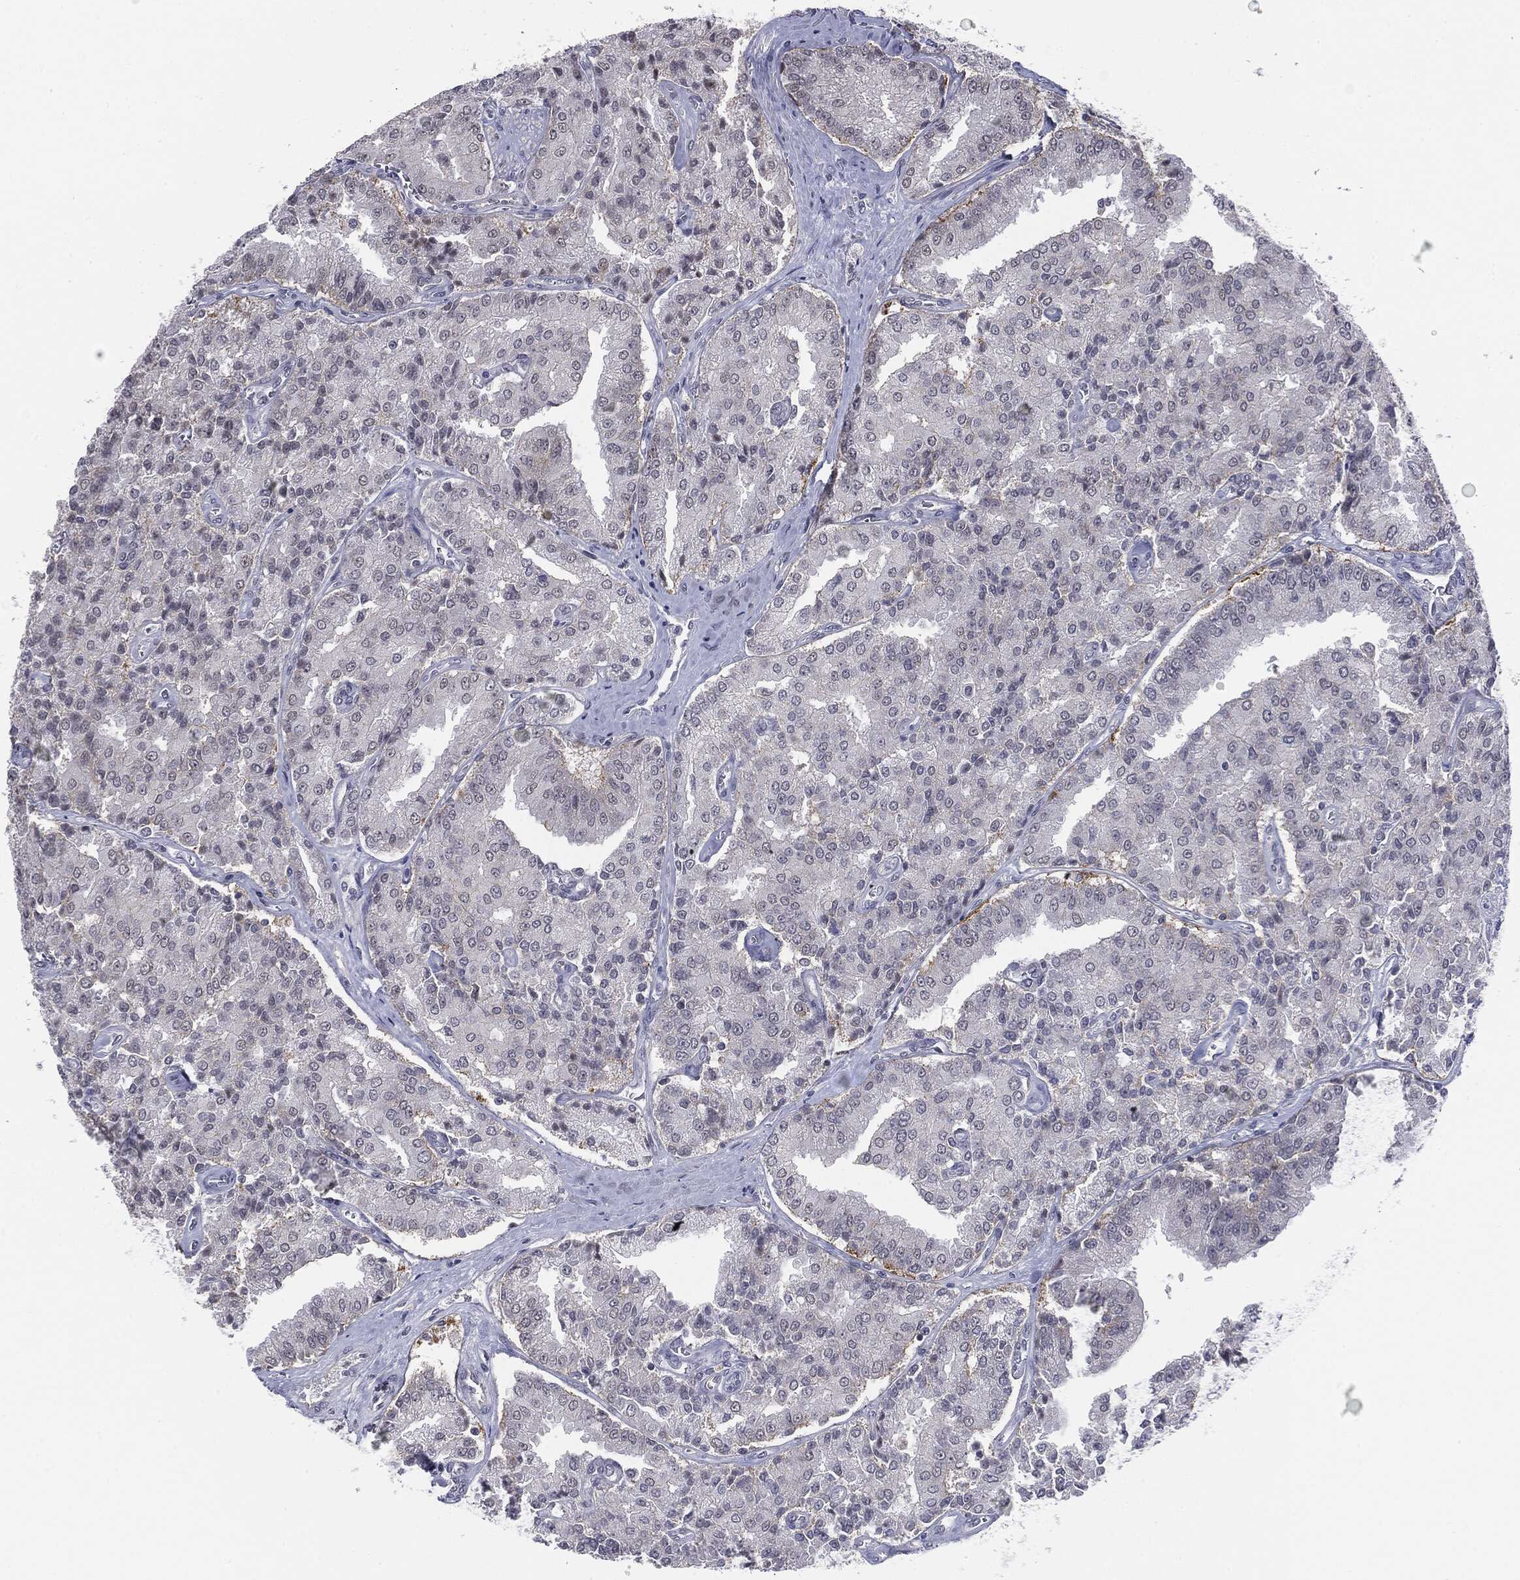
{"staining": {"intensity": "negative", "quantity": "none", "location": "none"}, "tissue": "prostate cancer", "cell_type": "Tumor cells", "image_type": "cancer", "snomed": [{"axis": "morphology", "description": "Adenocarcinoma, NOS"}, {"axis": "topography", "description": "Prostate and seminal vesicle, NOS"}, {"axis": "topography", "description": "Prostate"}], "caption": "Tumor cells show no significant positivity in prostate cancer.", "gene": "SLC5A5", "patient": {"sex": "male", "age": 67}}